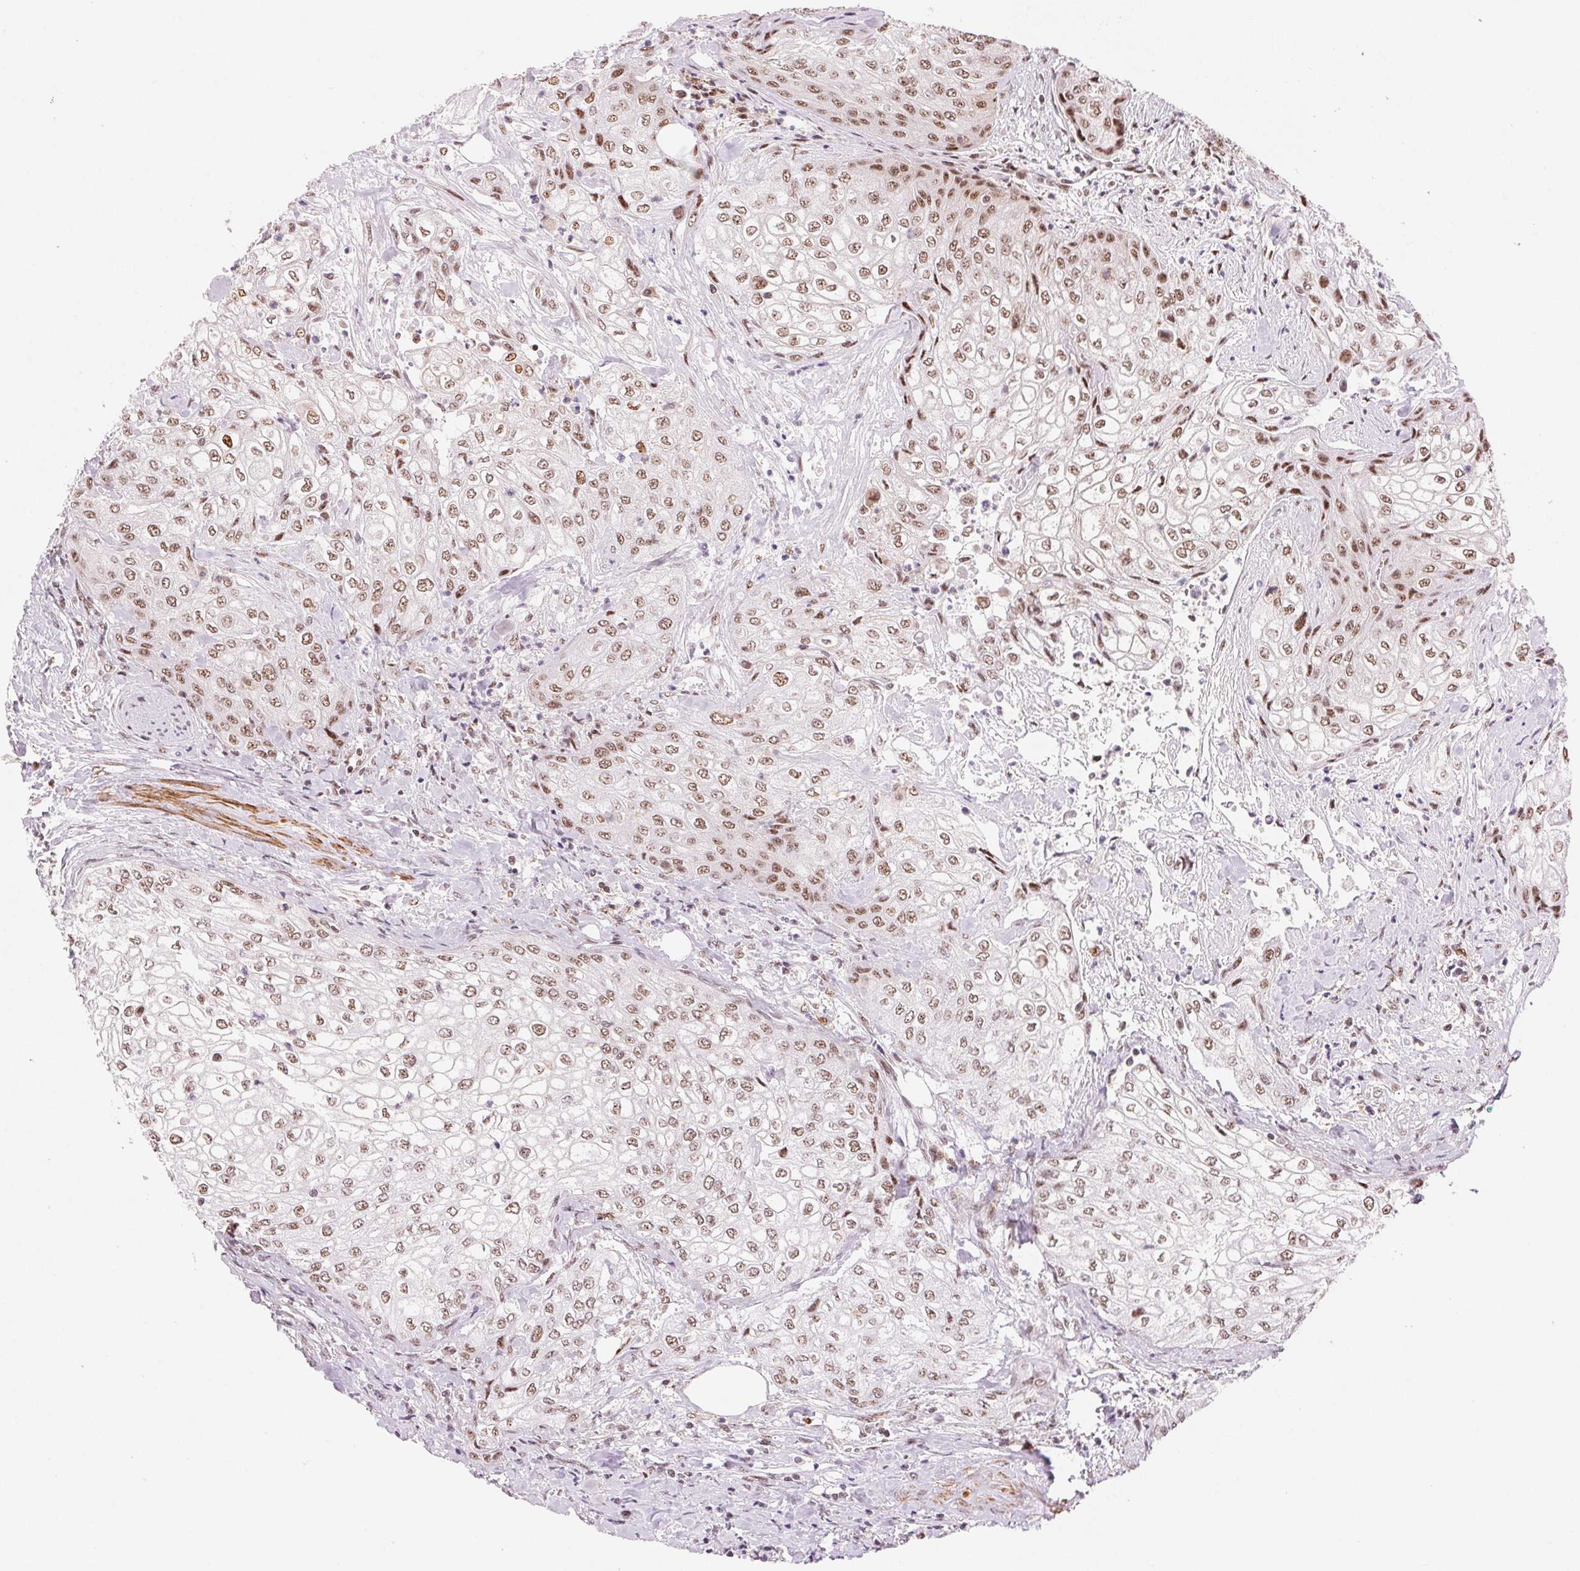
{"staining": {"intensity": "moderate", "quantity": "25%-75%", "location": "nuclear"}, "tissue": "urothelial cancer", "cell_type": "Tumor cells", "image_type": "cancer", "snomed": [{"axis": "morphology", "description": "Urothelial carcinoma, High grade"}, {"axis": "topography", "description": "Urinary bladder"}], "caption": "Human urothelial cancer stained for a protein (brown) shows moderate nuclear positive expression in about 25%-75% of tumor cells.", "gene": "HNRNPDL", "patient": {"sex": "male", "age": 62}}